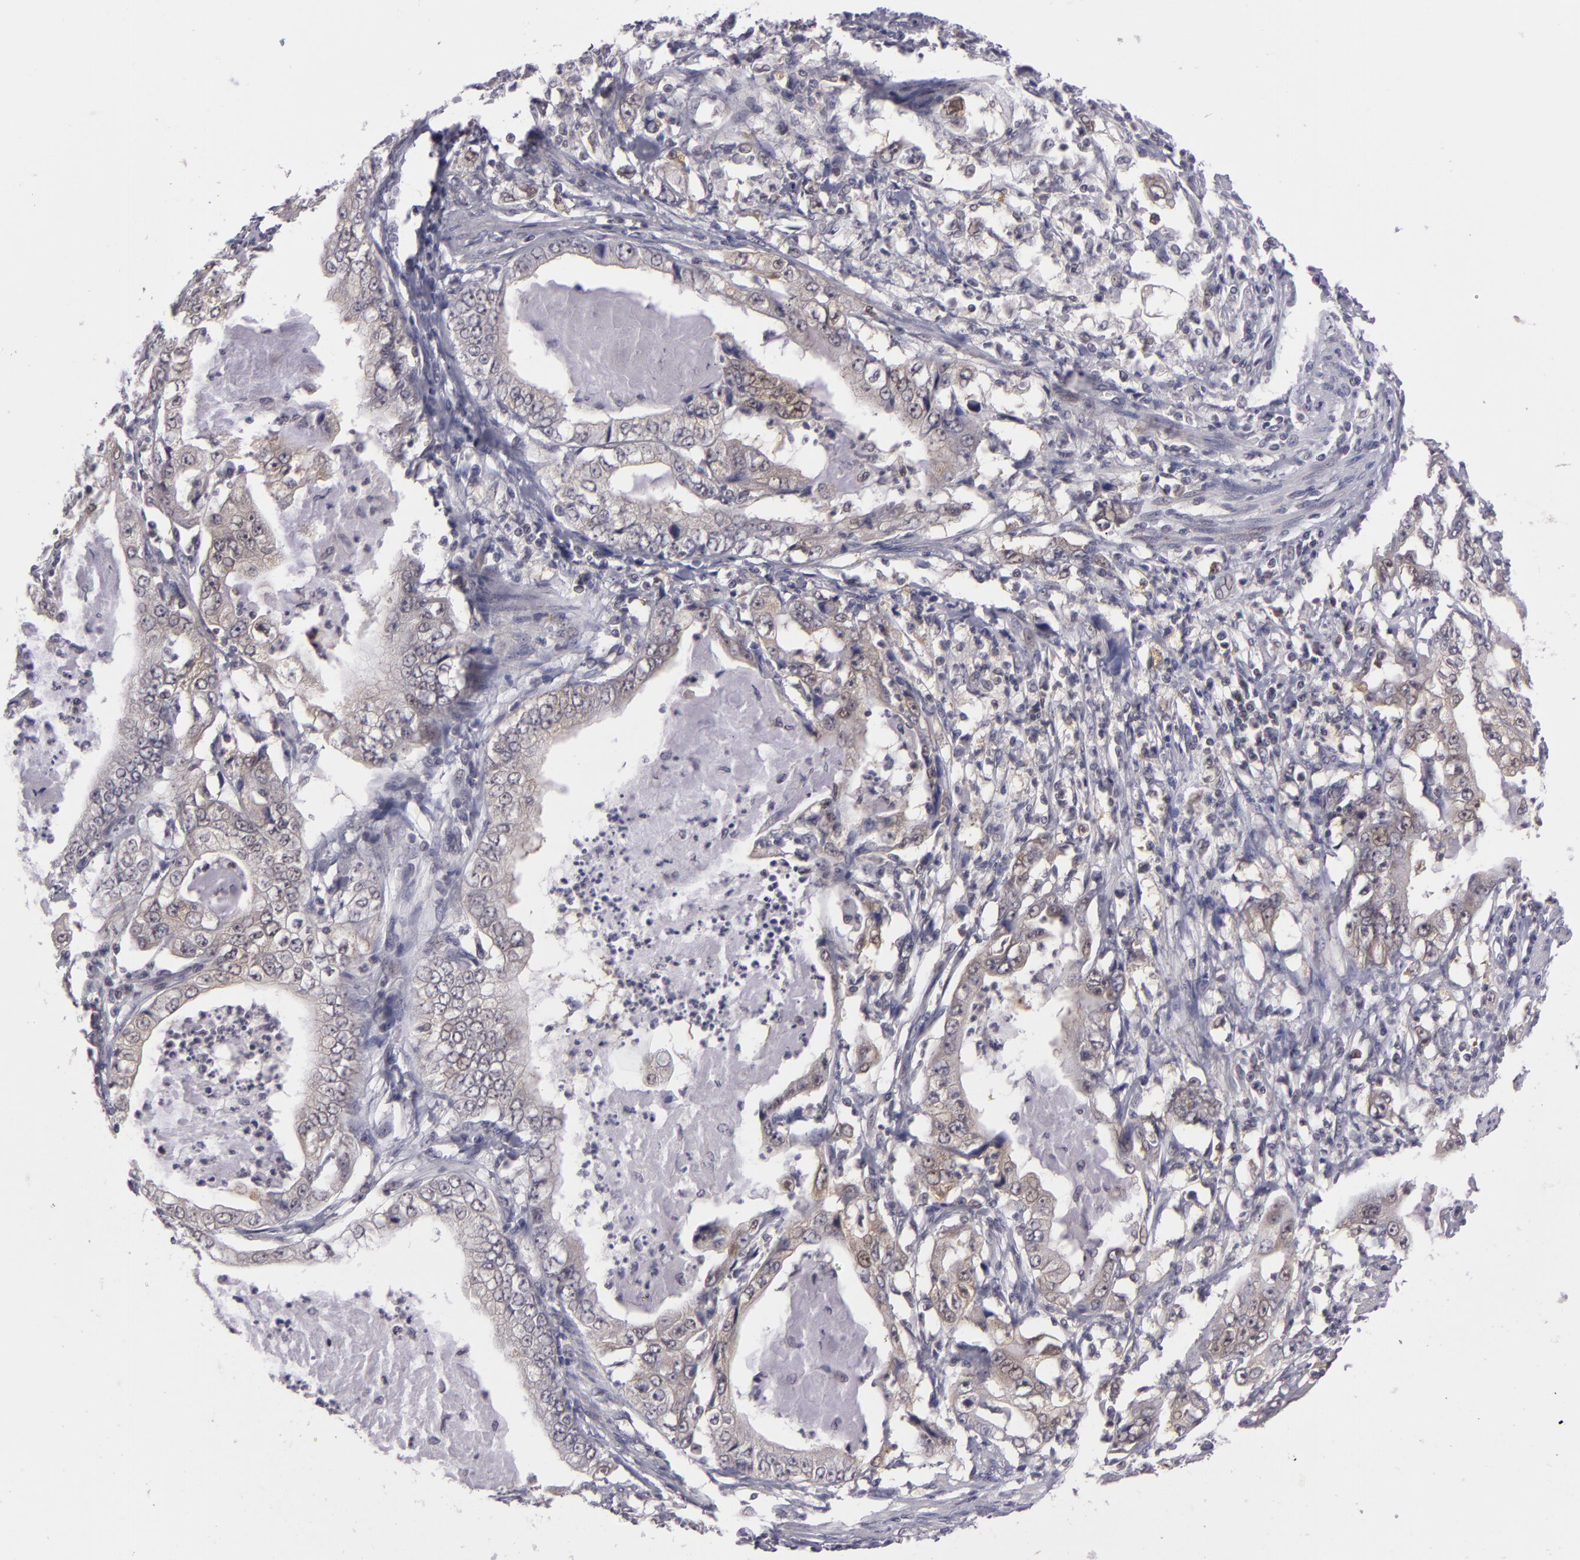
{"staining": {"intensity": "weak", "quantity": "25%-75%", "location": "cytoplasmic/membranous"}, "tissue": "stomach cancer", "cell_type": "Tumor cells", "image_type": "cancer", "snomed": [{"axis": "morphology", "description": "Adenocarcinoma, NOS"}, {"axis": "topography", "description": "Pancreas"}, {"axis": "topography", "description": "Stomach, upper"}], "caption": "This micrograph demonstrates immunohistochemistry (IHC) staining of stomach cancer, with low weak cytoplasmic/membranous staining in about 25%-75% of tumor cells.", "gene": "BCL10", "patient": {"sex": "male", "age": 77}}